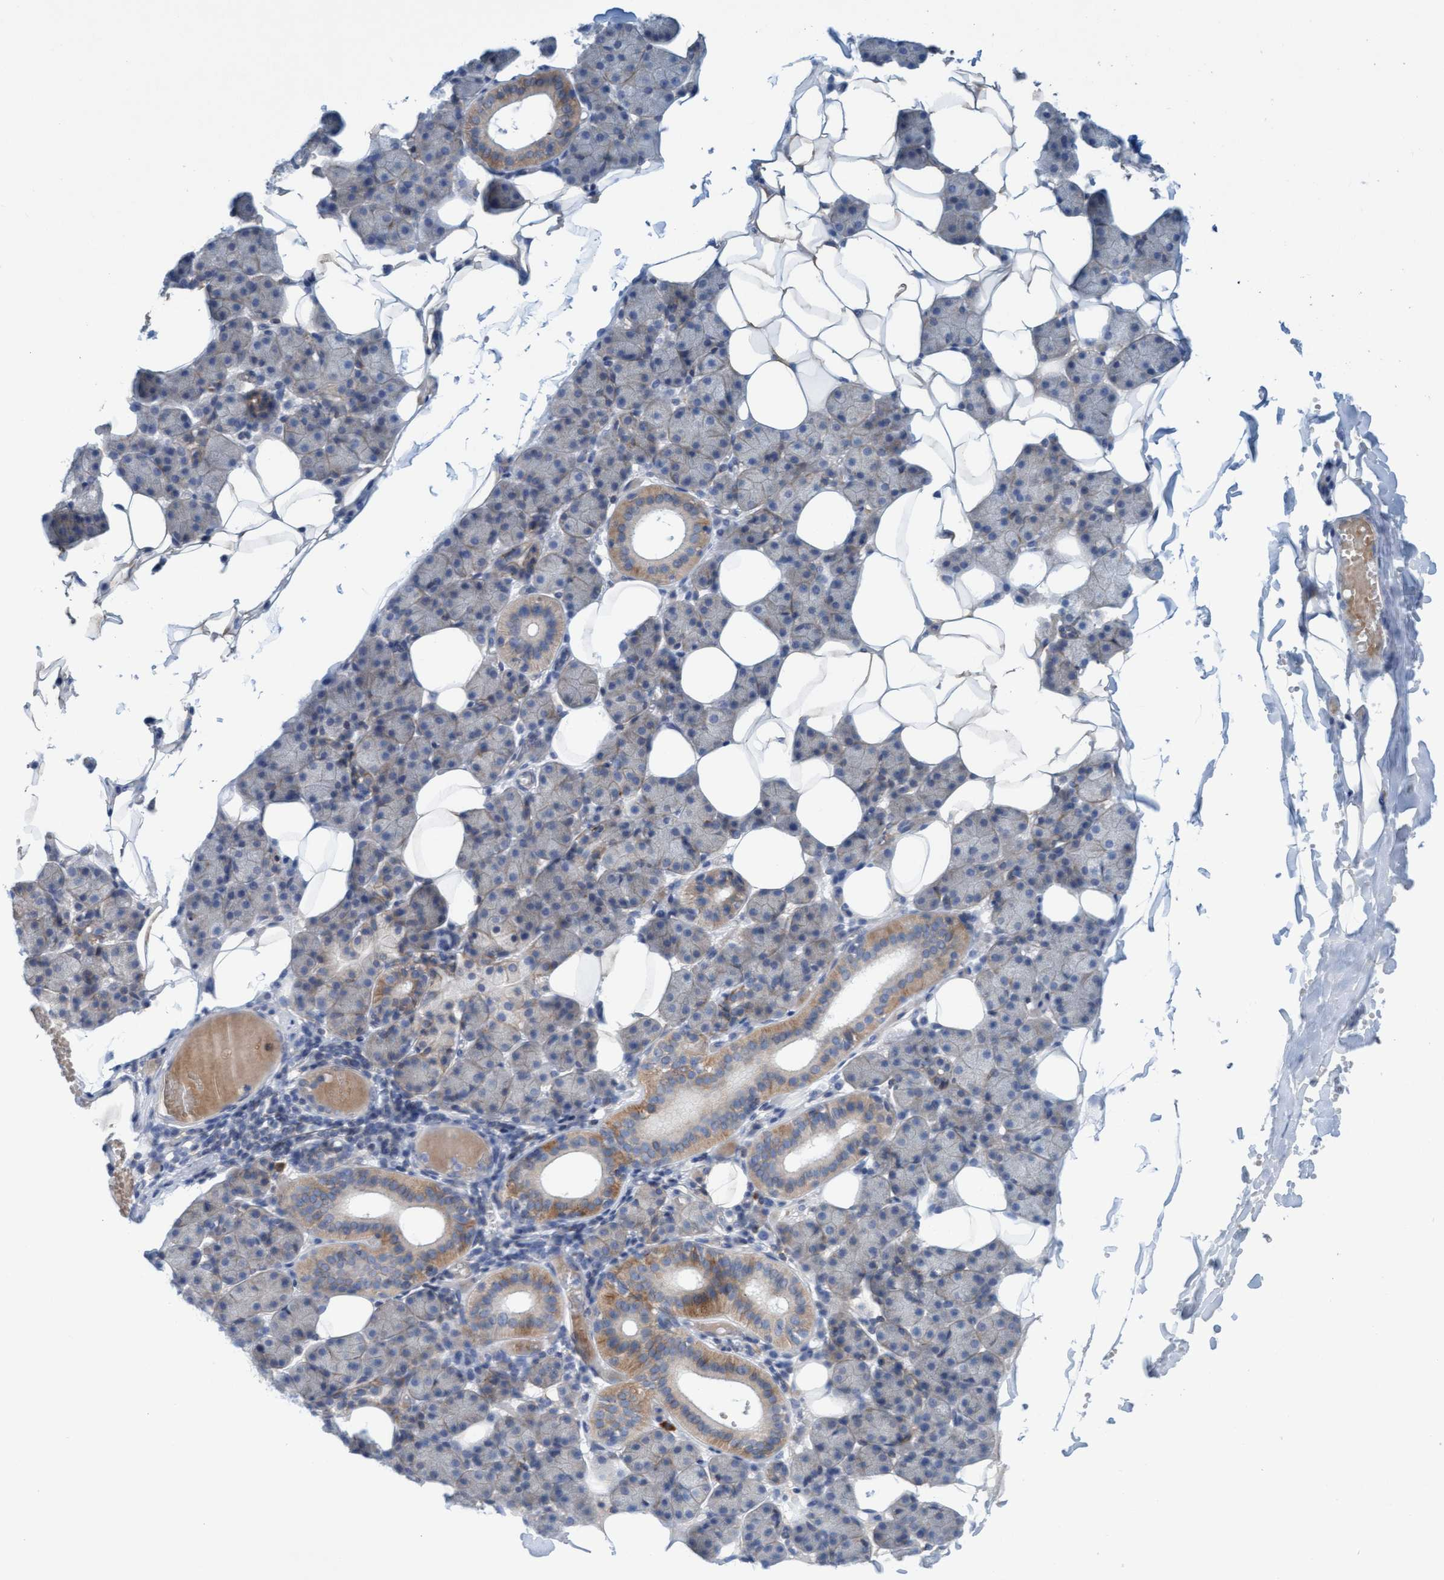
{"staining": {"intensity": "strong", "quantity": "<25%", "location": "cytoplasmic/membranous"}, "tissue": "salivary gland", "cell_type": "Glandular cells", "image_type": "normal", "snomed": [{"axis": "morphology", "description": "Normal tissue, NOS"}, {"axis": "topography", "description": "Salivary gland"}], "caption": "Benign salivary gland reveals strong cytoplasmic/membranous expression in about <25% of glandular cells, visualized by immunohistochemistry. The protein is stained brown, and the nuclei are stained in blue (DAB (3,3'-diaminobenzidine) IHC with brightfield microscopy, high magnification).", "gene": "SIGIRR", "patient": {"sex": "female", "age": 33}}